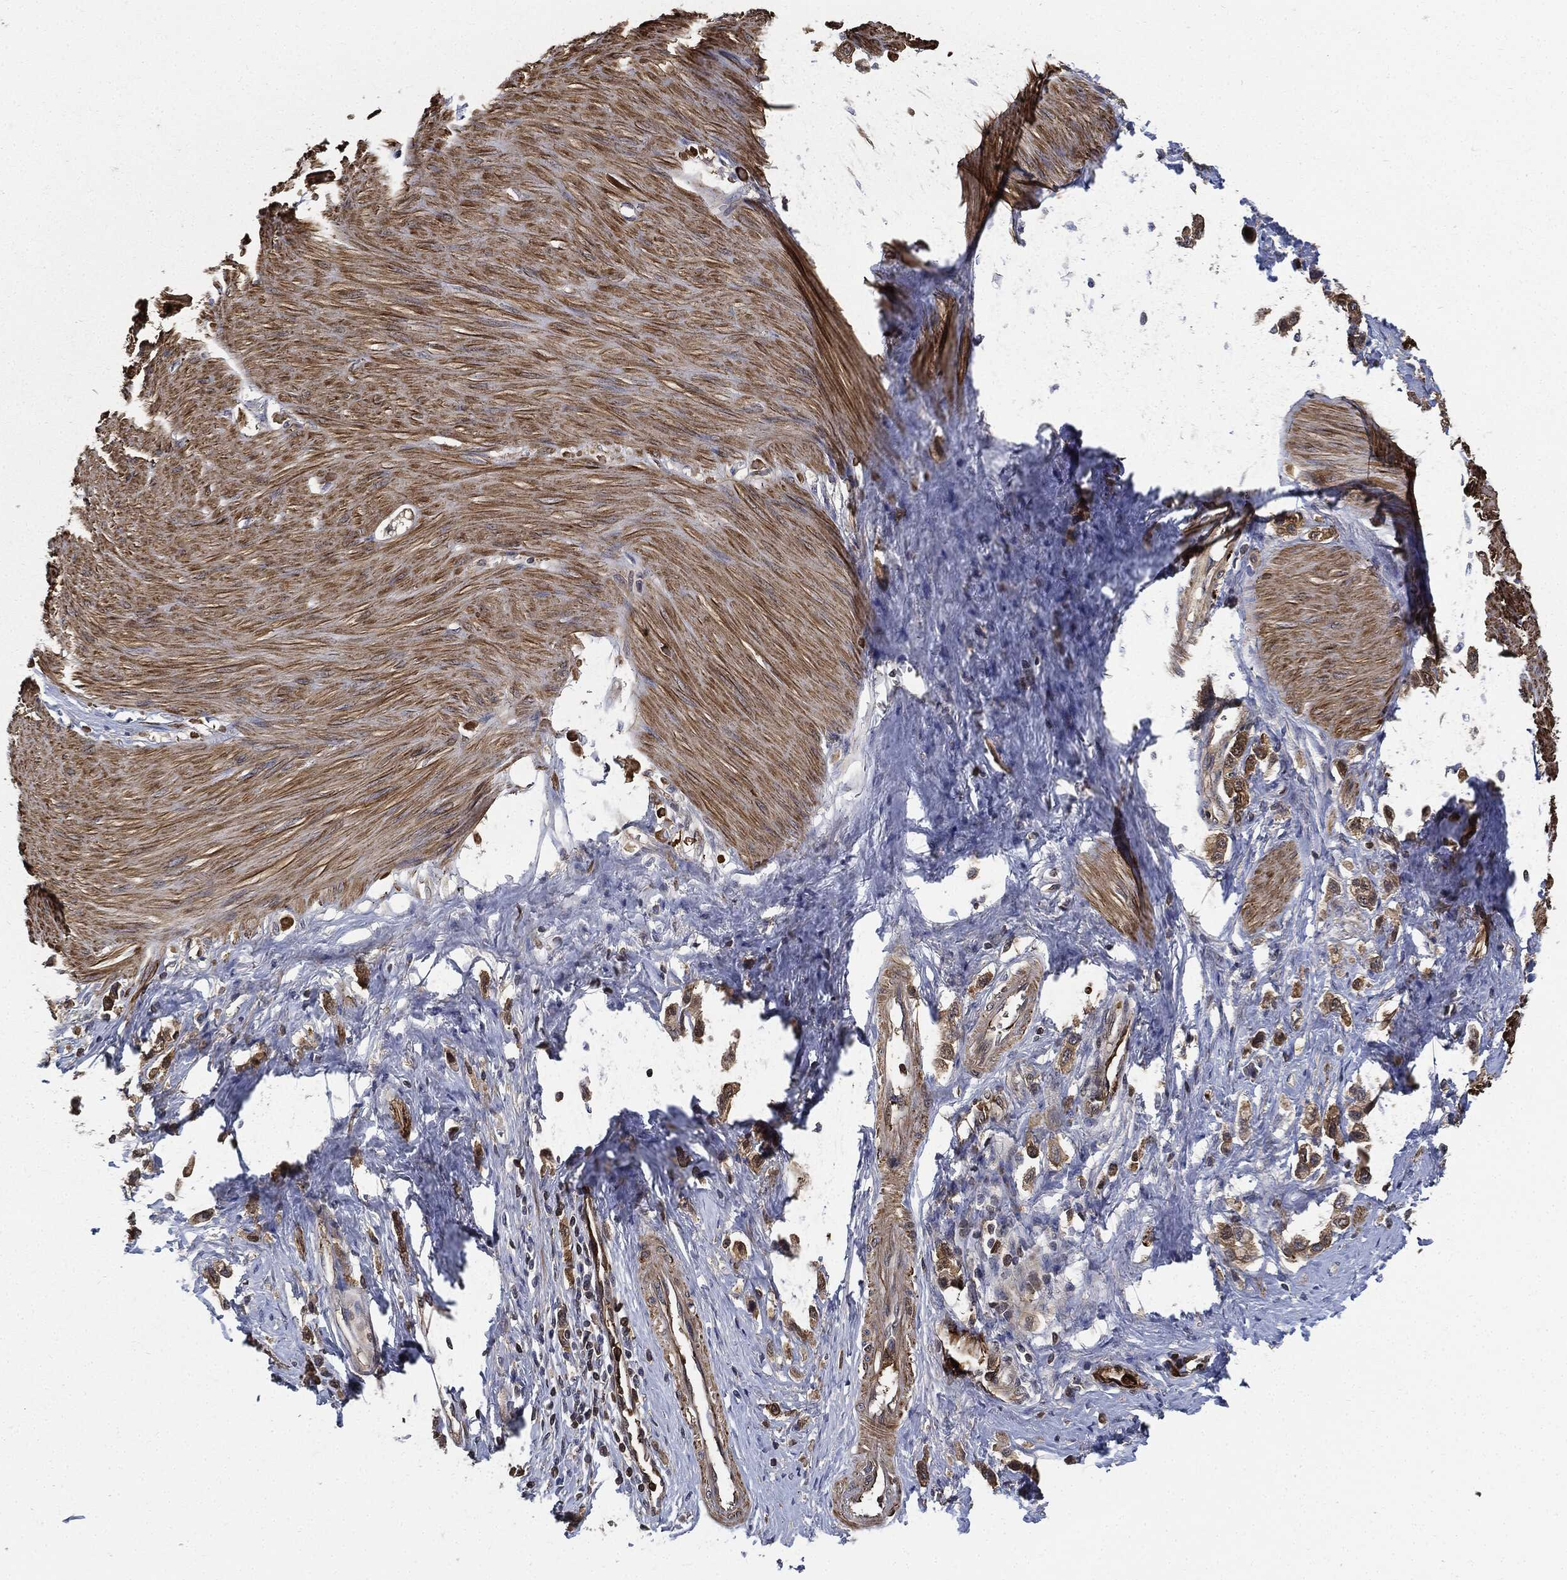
{"staining": {"intensity": "moderate", "quantity": ">75%", "location": "cytoplasmic/membranous"}, "tissue": "stomach cancer", "cell_type": "Tumor cells", "image_type": "cancer", "snomed": [{"axis": "morphology", "description": "Normal tissue, NOS"}, {"axis": "morphology", "description": "Adenocarcinoma, NOS"}, {"axis": "morphology", "description": "Adenocarcinoma, High grade"}, {"axis": "topography", "description": "Stomach, upper"}, {"axis": "topography", "description": "Stomach"}], "caption": "Adenocarcinoma (stomach) stained for a protein exhibits moderate cytoplasmic/membranous positivity in tumor cells. (DAB (3,3'-diaminobenzidine) IHC with brightfield microscopy, high magnification).", "gene": "PRDX2", "patient": {"sex": "female", "age": 65}}